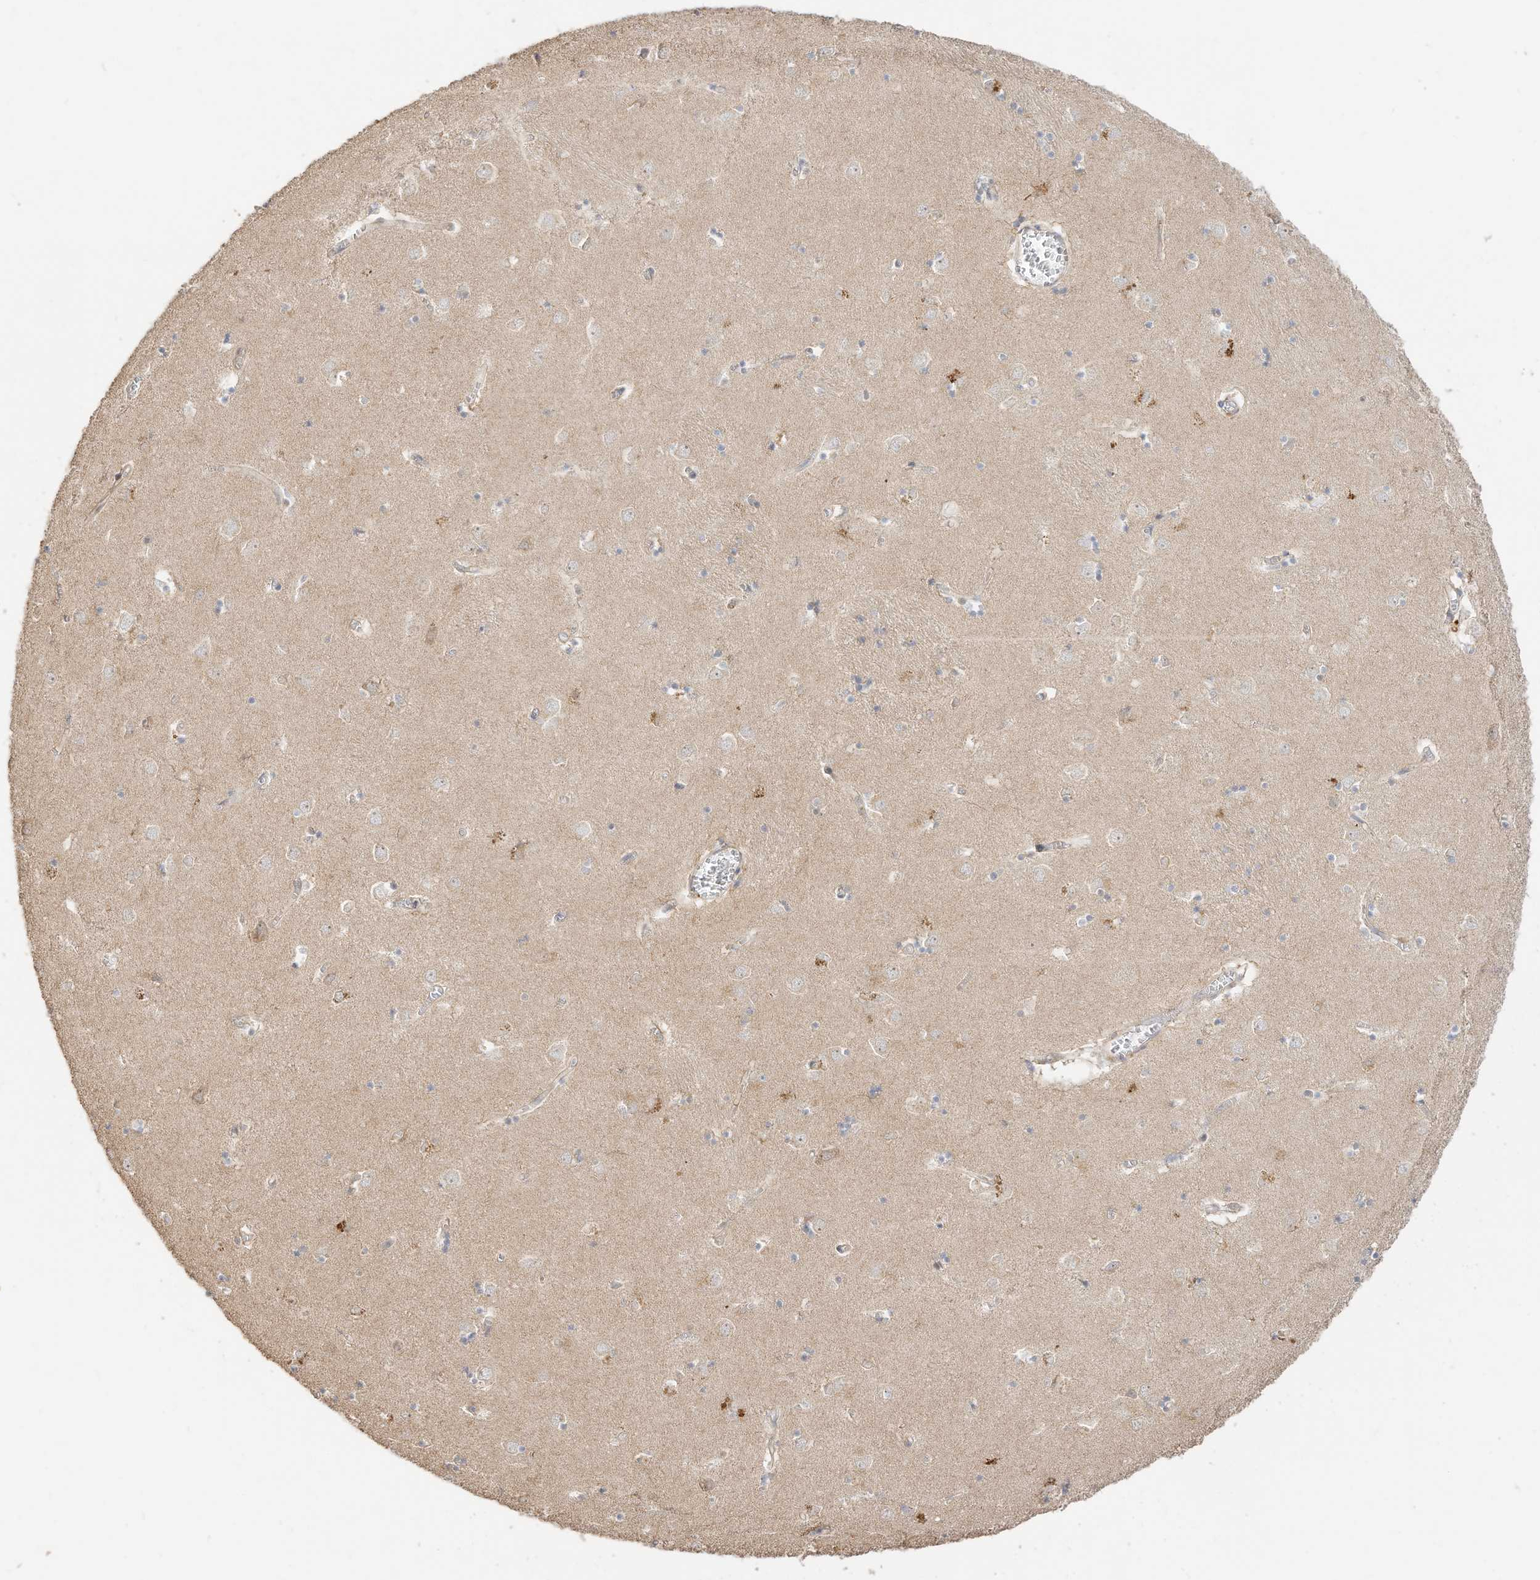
{"staining": {"intensity": "moderate", "quantity": "<25%", "location": "cytoplasmic/membranous"}, "tissue": "caudate", "cell_type": "Glial cells", "image_type": "normal", "snomed": [{"axis": "morphology", "description": "Normal tissue, NOS"}, {"axis": "topography", "description": "Lateral ventricle wall"}], "caption": "Caudate stained for a protein (brown) displays moderate cytoplasmic/membranous positive expression in approximately <25% of glial cells.", "gene": "CAGE1", "patient": {"sex": "male", "age": 70}}